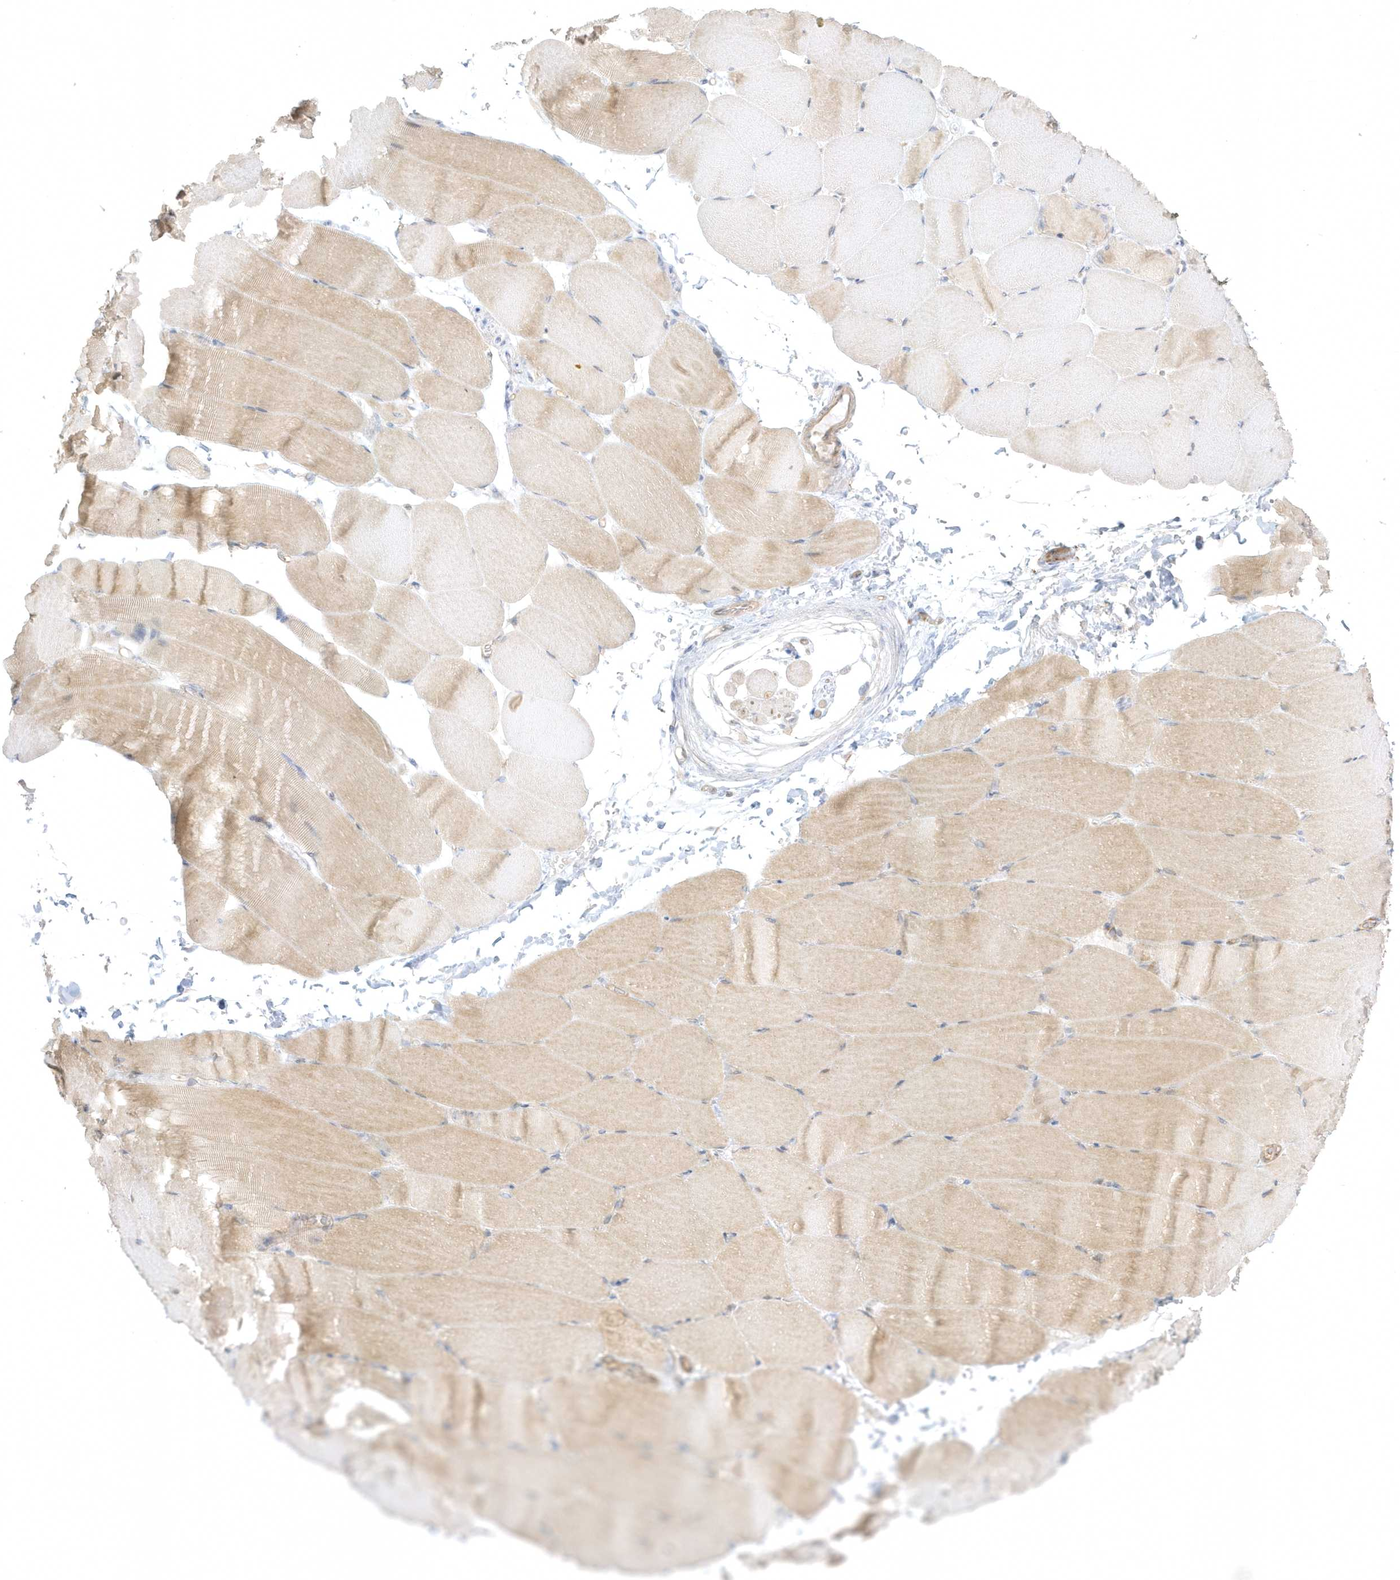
{"staining": {"intensity": "weak", "quantity": "25%-75%", "location": "cytoplasmic/membranous"}, "tissue": "skeletal muscle", "cell_type": "Myocytes", "image_type": "normal", "snomed": [{"axis": "morphology", "description": "Normal tissue, NOS"}, {"axis": "topography", "description": "Skeletal muscle"}, {"axis": "topography", "description": "Parathyroid gland"}], "caption": "This micrograph demonstrates immunohistochemistry staining of benign skeletal muscle, with low weak cytoplasmic/membranous positivity in approximately 25%-75% of myocytes.", "gene": "ARHGEF9", "patient": {"sex": "female", "age": 37}}